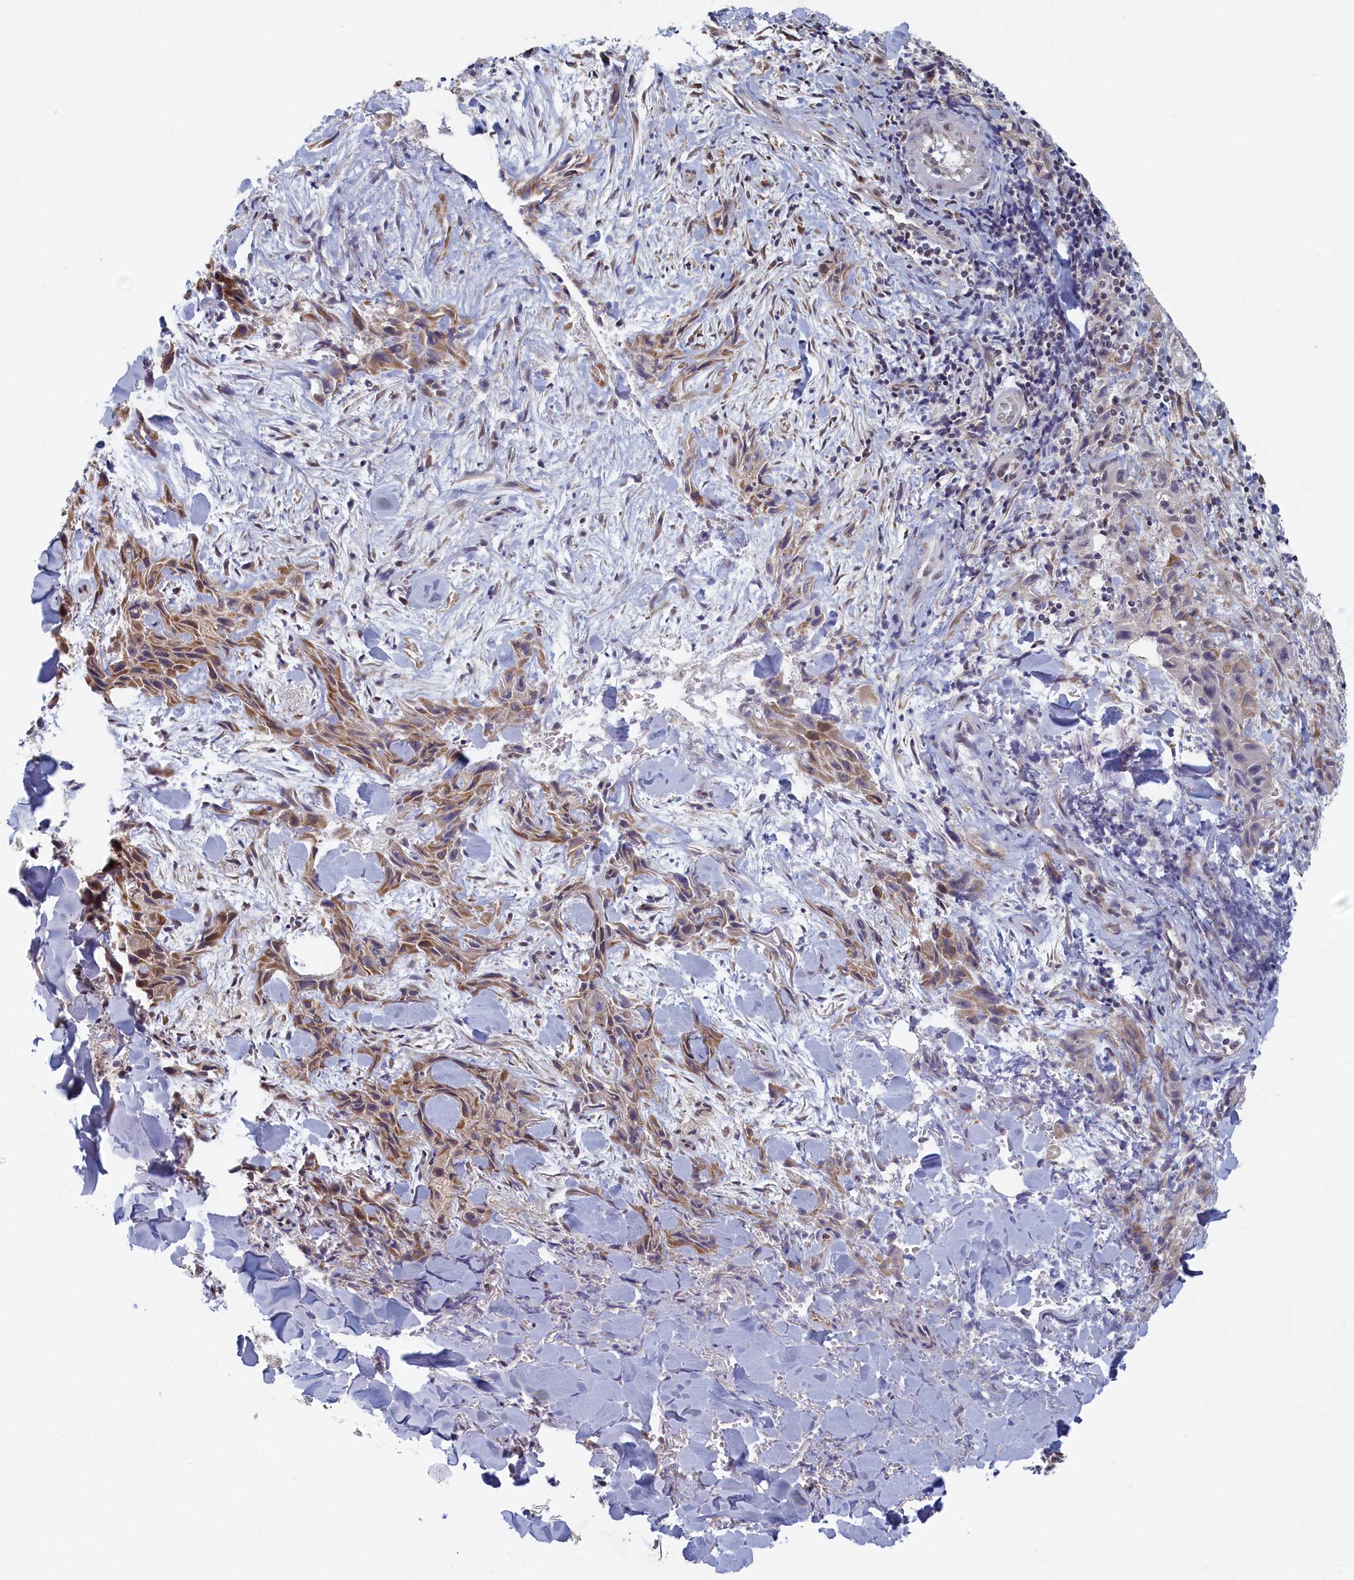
{"staining": {"intensity": "moderate", "quantity": "25%-75%", "location": "cytoplasmic/membranous"}, "tissue": "skin cancer", "cell_type": "Tumor cells", "image_type": "cancer", "snomed": [{"axis": "morphology", "description": "Squamous cell carcinoma, NOS"}, {"axis": "topography", "description": "Skin"}, {"axis": "topography", "description": "Subcutis"}], "caption": "DAB immunohistochemical staining of human squamous cell carcinoma (skin) shows moderate cytoplasmic/membranous protein expression in about 25%-75% of tumor cells. The protein is shown in brown color, while the nuclei are stained blue.", "gene": "DNAJC17", "patient": {"sex": "male", "age": 73}}